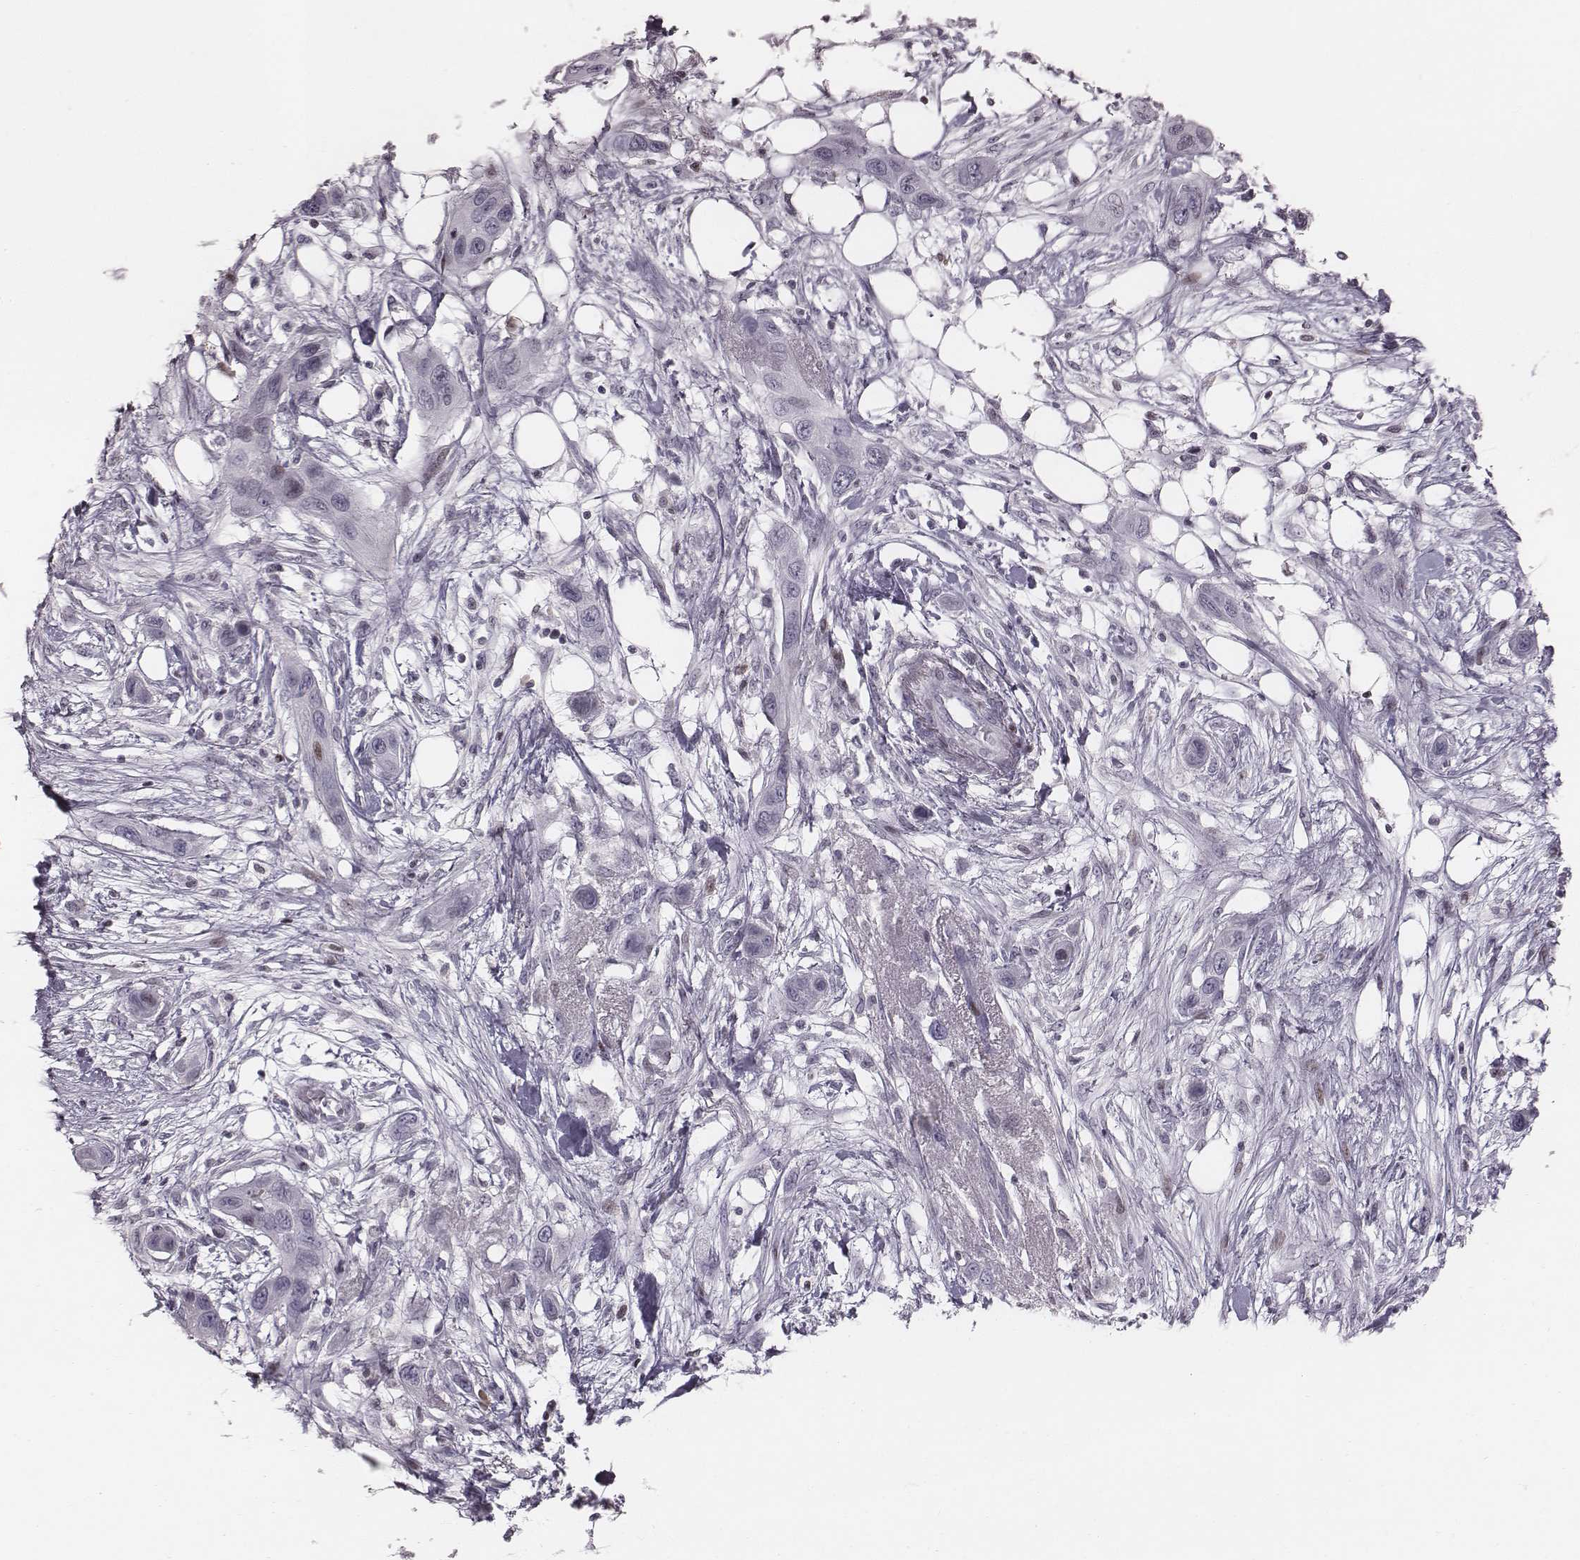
{"staining": {"intensity": "negative", "quantity": "none", "location": "none"}, "tissue": "skin cancer", "cell_type": "Tumor cells", "image_type": "cancer", "snomed": [{"axis": "morphology", "description": "Squamous cell carcinoma, NOS"}, {"axis": "topography", "description": "Skin"}], "caption": "Human skin cancer stained for a protein using immunohistochemistry (IHC) reveals no expression in tumor cells.", "gene": "NDC1", "patient": {"sex": "male", "age": 79}}